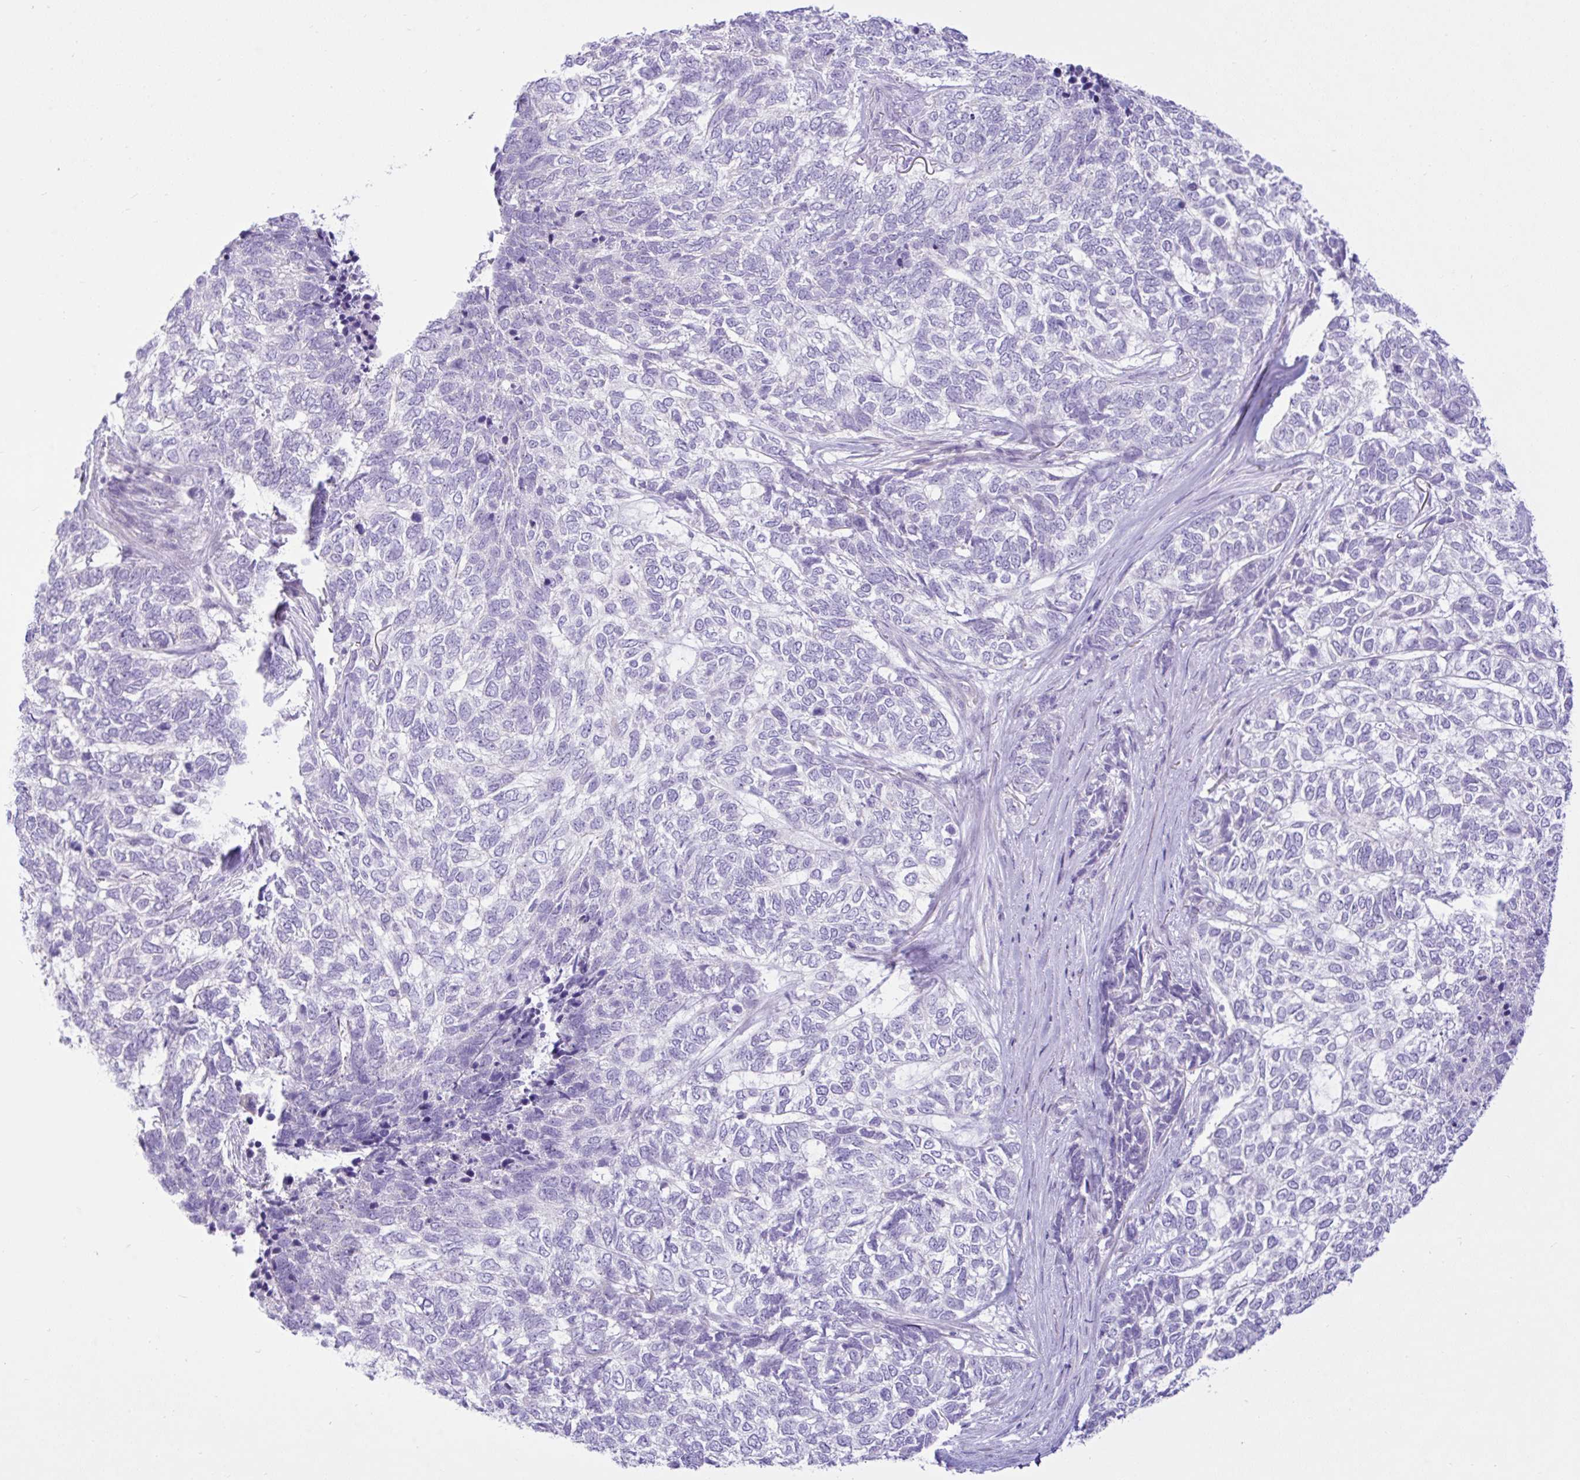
{"staining": {"intensity": "negative", "quantity": "none", "location": "none"}, "tissue": "skin cancer", "cell_type": "Tumor cells", "image_type": "cancer", "snomed": [{"axis": "morphology", "description": "Basal cell carcinoma"}, {"axis": "topography", "description": "Skin"}], "caption": "IHC of human basal cell carcinoma (skin) demonstrates no expression in tumor cells.", "gene": "ZNF101", "patient": {"sex": "female", "age": 65}}